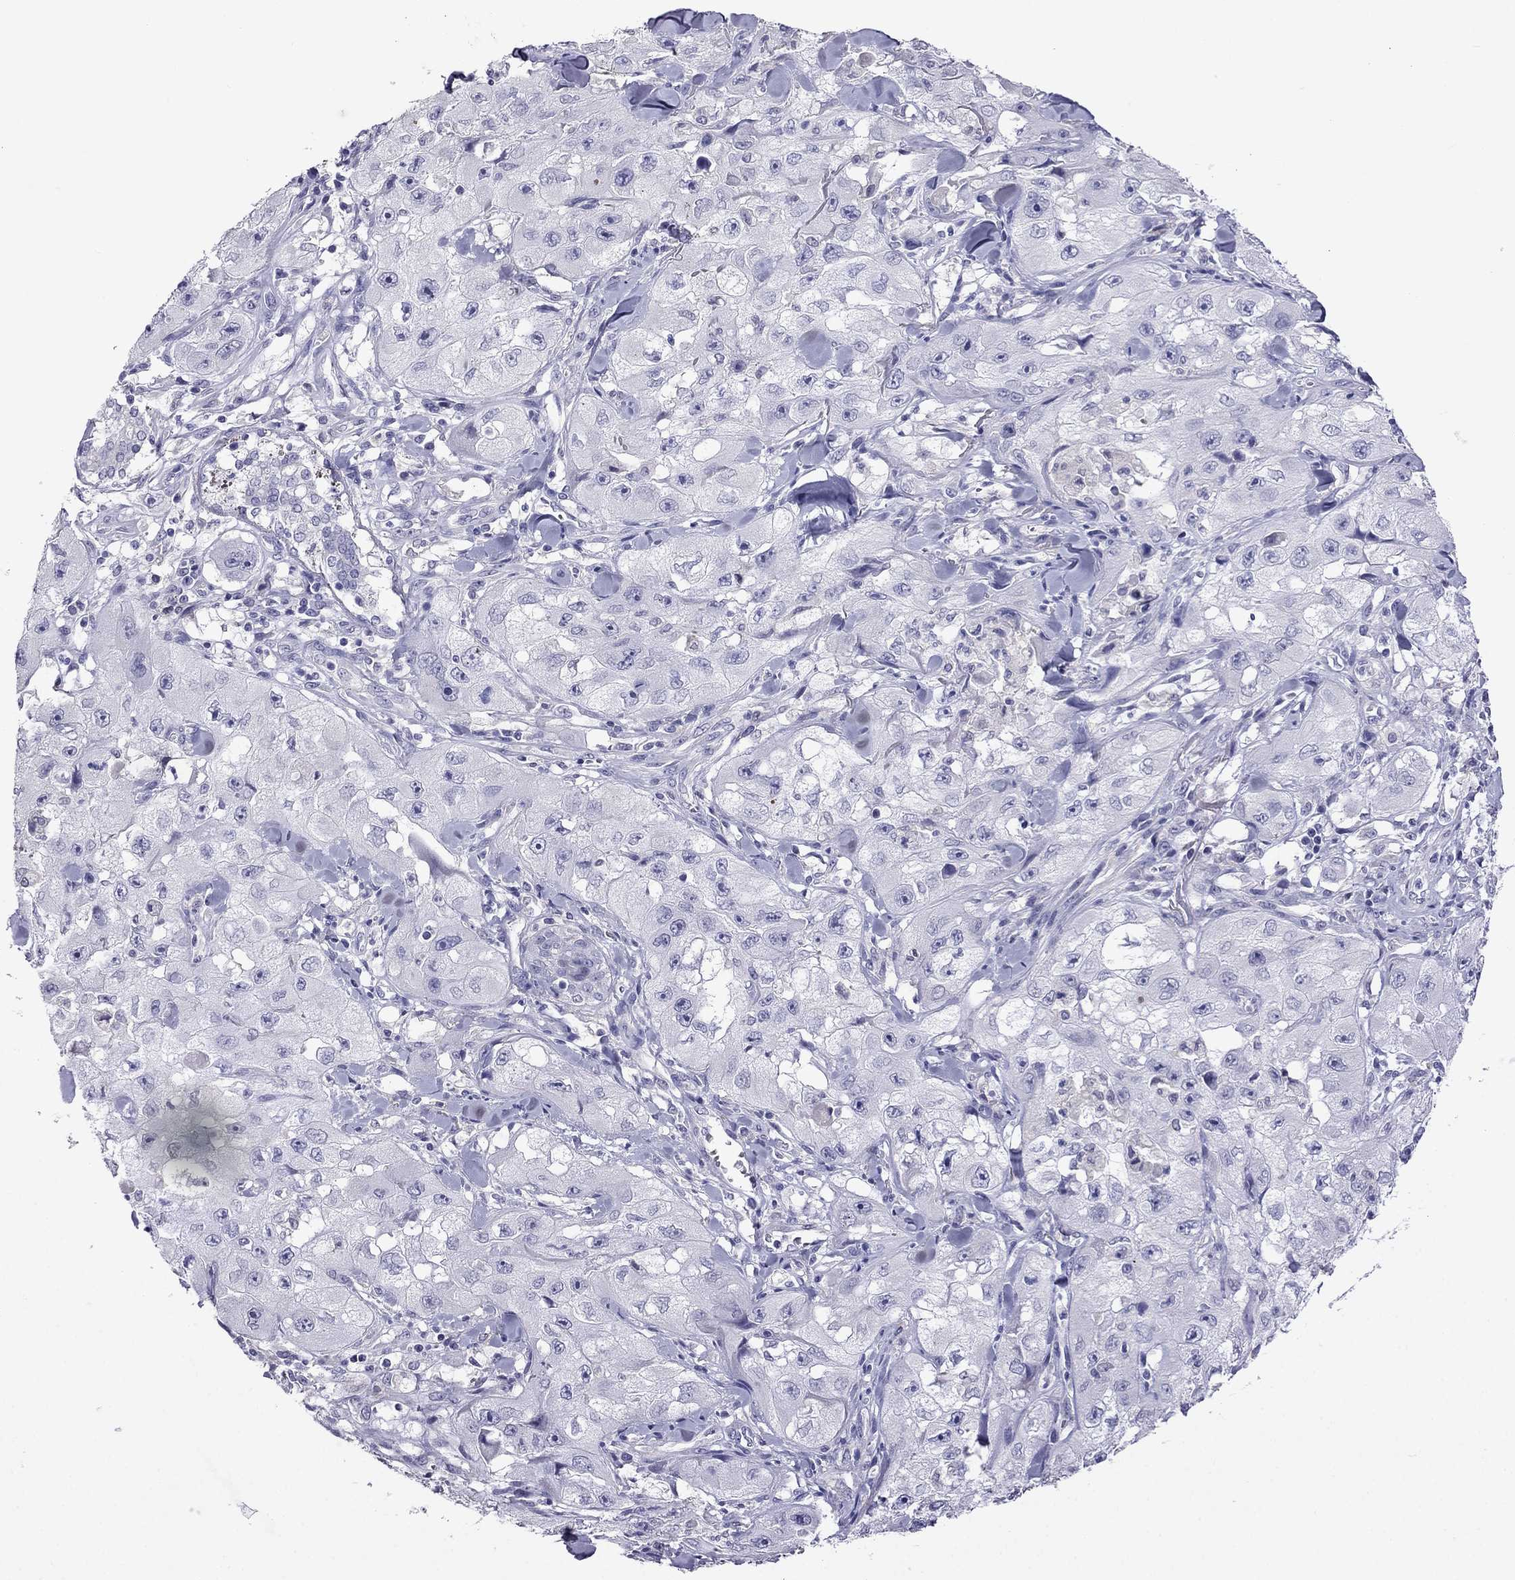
{"staining": {"intensity": "negative", "quantity": "none", "location": "none"}, "tissue": "skin cancer", "cell_type": "Tumor cells", "image_type": "cancer", "snomed": [{"axis": "morphology", "description": "Squamous cell carcinoma, NOS"}, {"axis": "topography", "description": "Skin"}, {"axis": "topography", "description": "Subcutis"}], "caption": "A photomicrograph of human skin cancer (squamous cell carcinoma) is negative for staining in tumor cells.", "gene": "SCNN1D", "patient": {"sex": "male", "age": 73}}